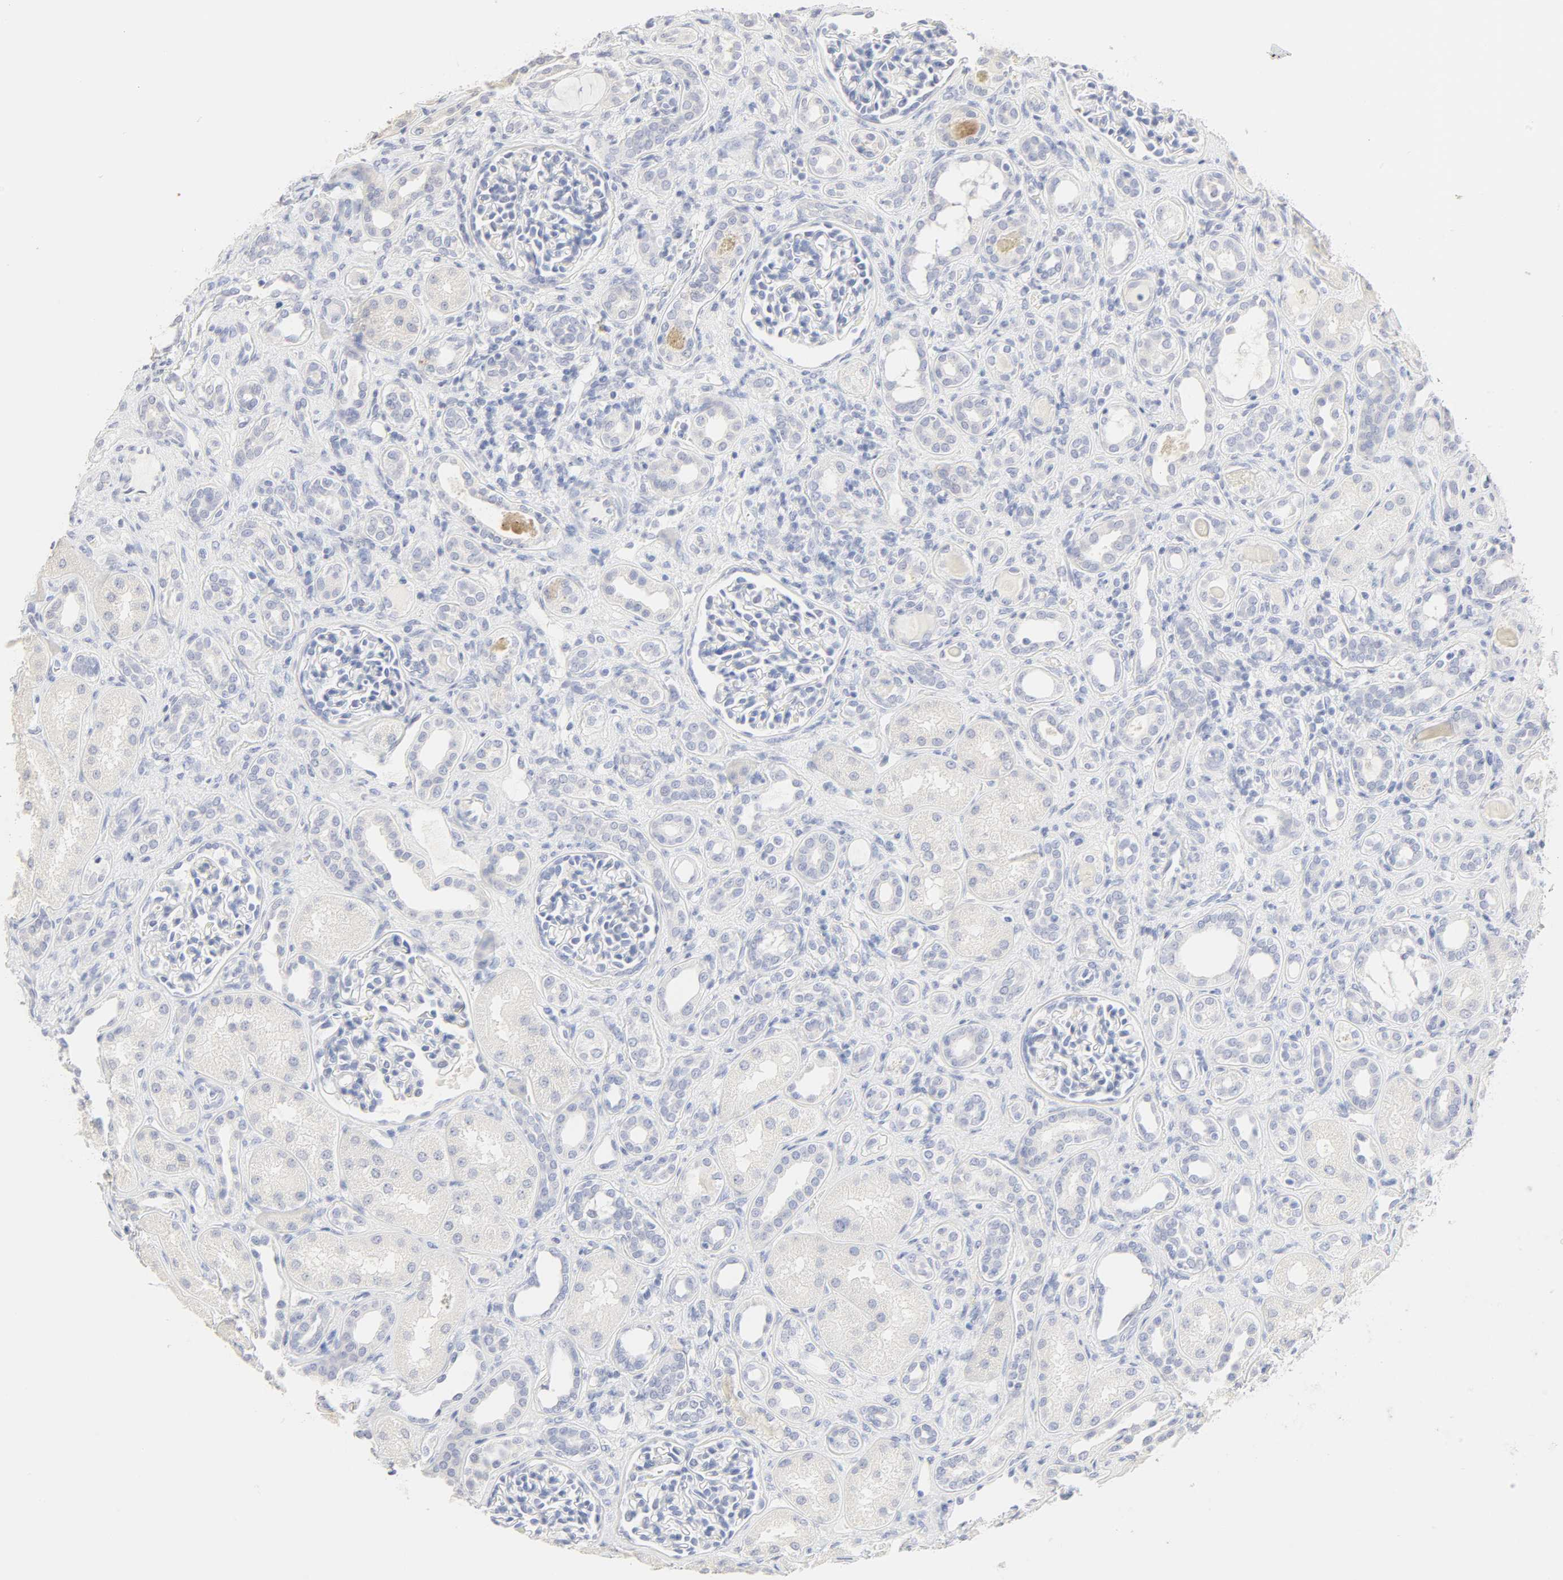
{"staining": {"intensity": "negative", "quantity": "none", "location": "none"}, "tissue": "kidney", "cell_type": "Cells in glomeruli", "image_type": "normal", "snomed": [{"axis": "morphology", "description": "Normal tissue, NOS"}, {"axis": "topography", "description": "Kidney"}], "caption": "Immunohistochemical staining of unremarkable kidney reveals no significant staining in cells in glomeruli. The staining was performed using DAB (3,3'-diaminobenzidine) to visualize the protein expression in brown, while the nuclei were stained in blue with hematoxylin (Magnification: 20x).", "gene": "FCGBP", "patient": {"sex": "male", "age": 7}}